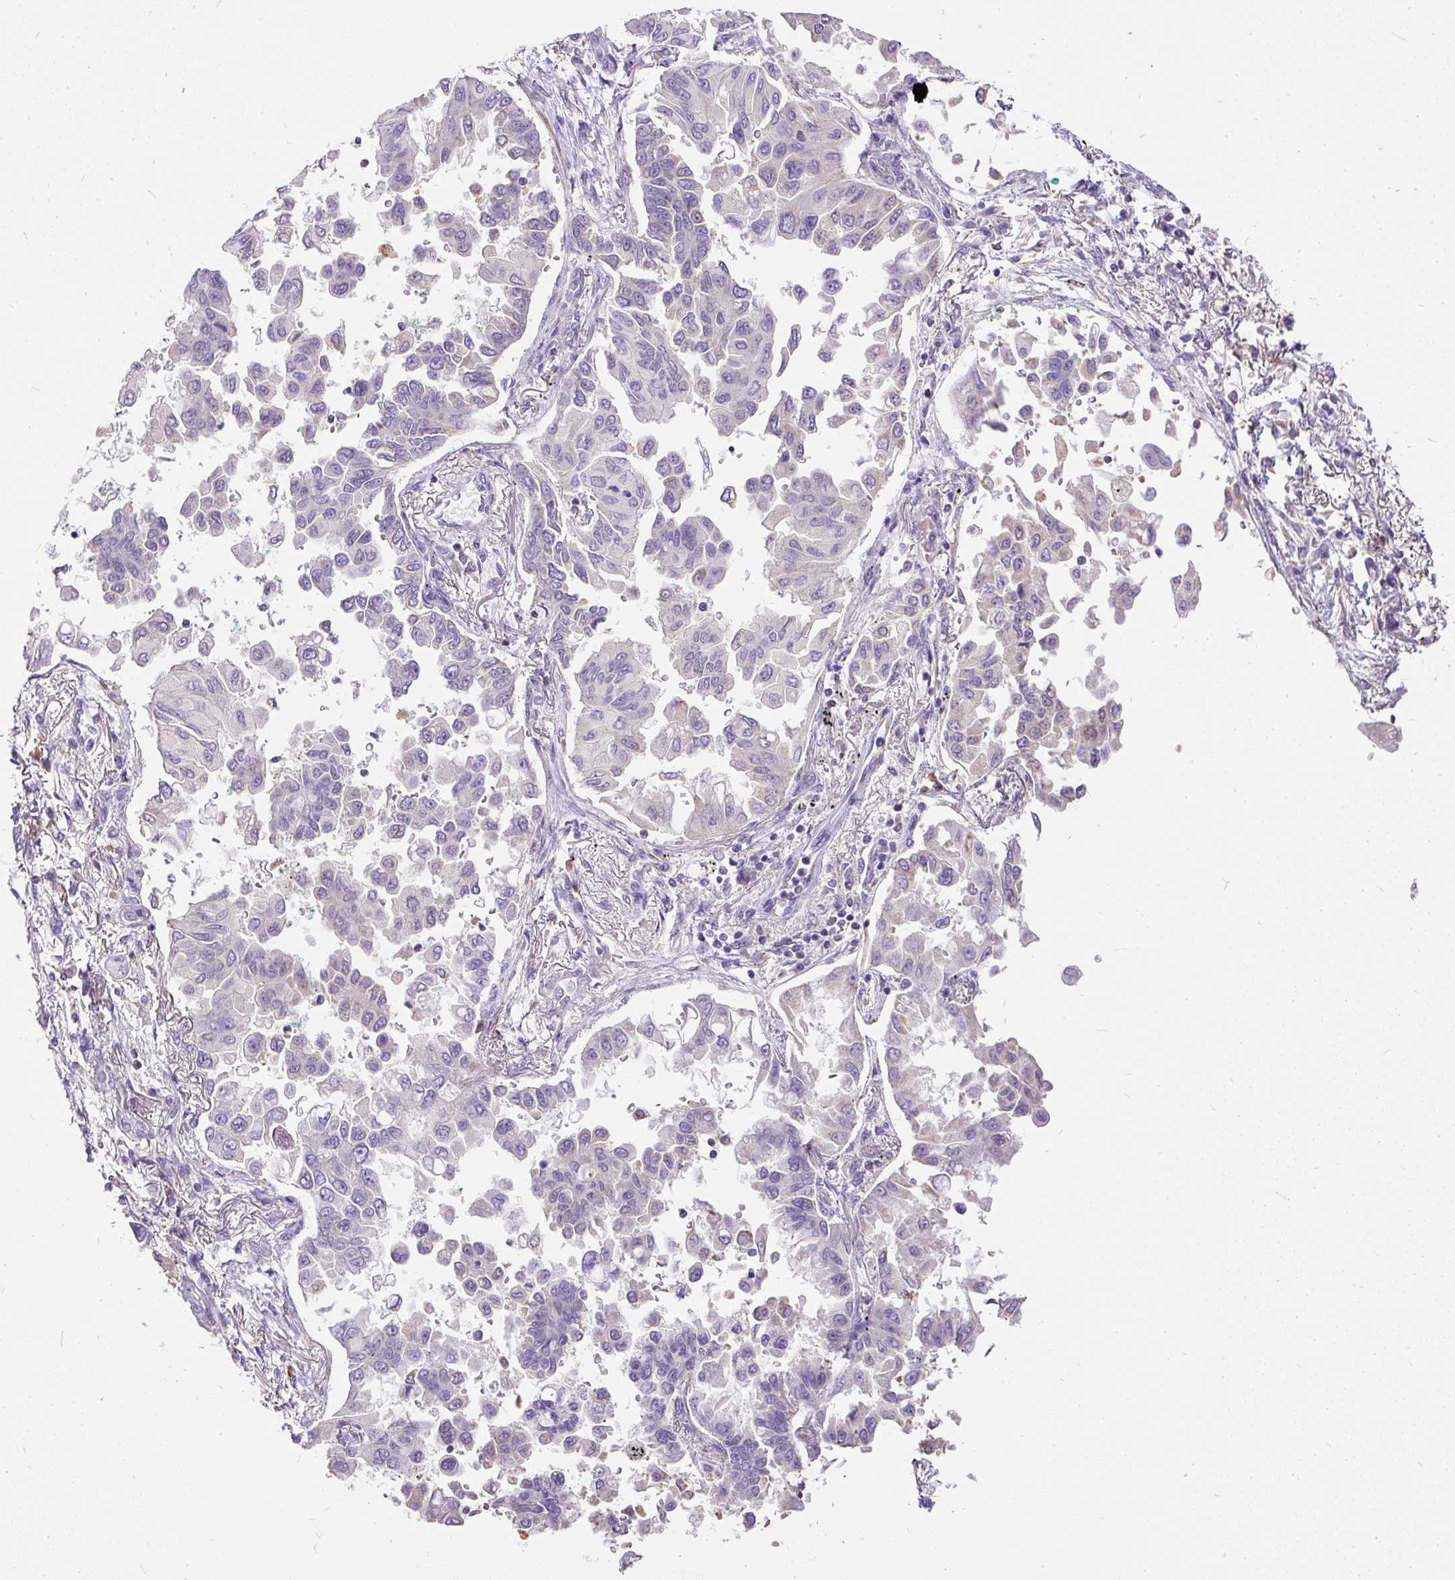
{"staining": {"intensity": "negative", "quantity": "none", "location": "none"}, "tissue": "lung cancer", "cell_type": "Tumor cells", "image_type": "cancer", "snomed": [{"axis": "morphology", "description": "Adenocarcinoma, NOS"}, {"axis": "topography", "description": "Lung"}], "caption": "Immunohistochemistry image of human lung cancer stained for a protein (brown), which demonstrates no staining in tumor cells. Nuclei are stained in blue.", "gene": "GBX1", "patient": {"sex": "female", "age": 67}}